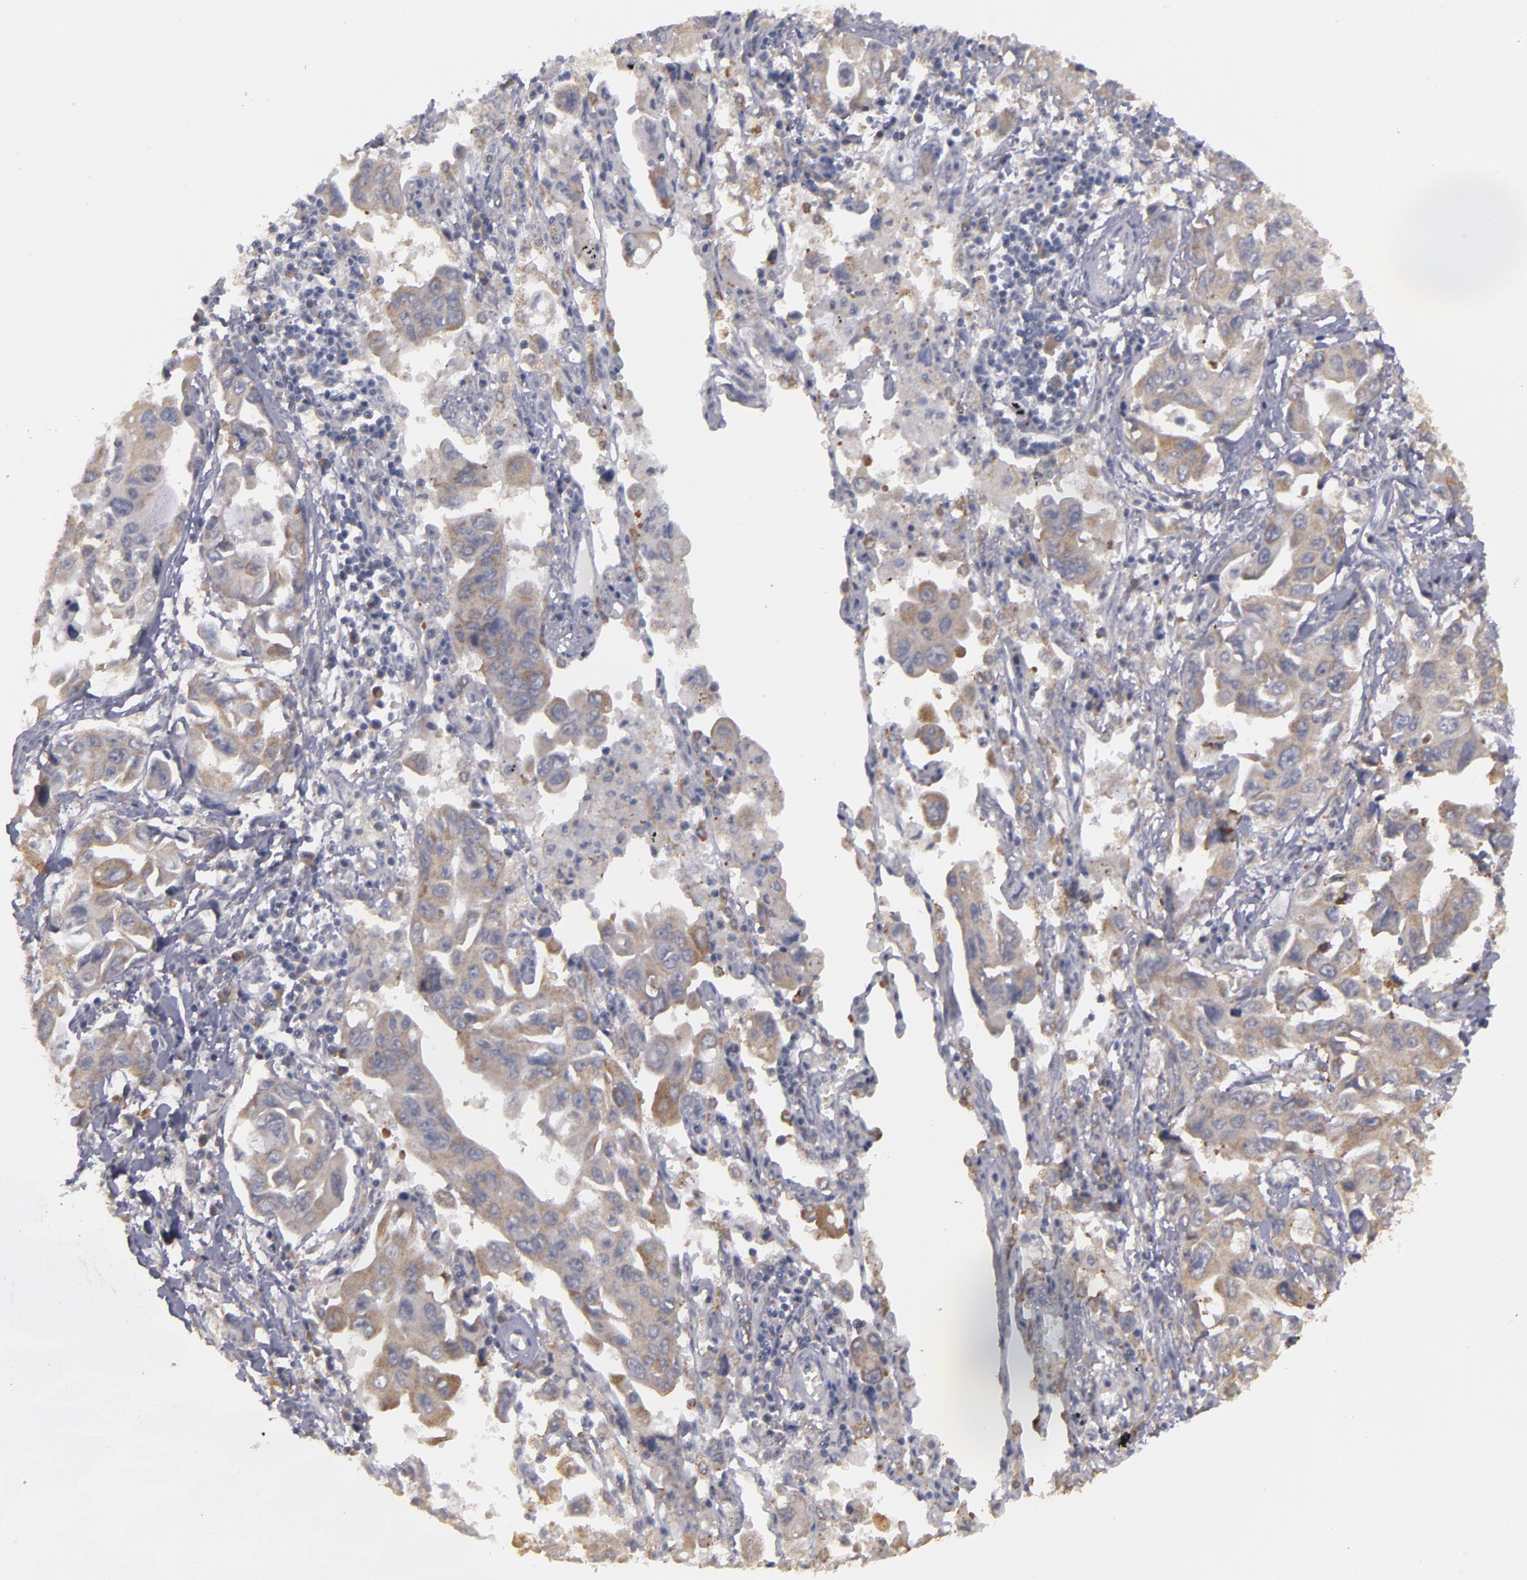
{"staining": {"intensity": "moderate", "quantity": ">75%", "location": "cytoplasmic/membranous"}, "tissue": "lung cancer", "cell_type": "Tumor cells", "image_type": "cancer", "snomed": [{"axis": "morphology", "description": "Adenocarcinoma, NOS"}, {"axis": "topography", "description": "Lung"}], "caption": "The immunohistochemical stain shows moderate cytoplasmic/membranous positivity in tumor cells of lung cancer (adenocarcinoma) tissue. (brown staining indicates protein expression, while blue staining denotes nuclei).", "gene": "MTHFD1", "patient": {"sex": "male", "age": 64}}